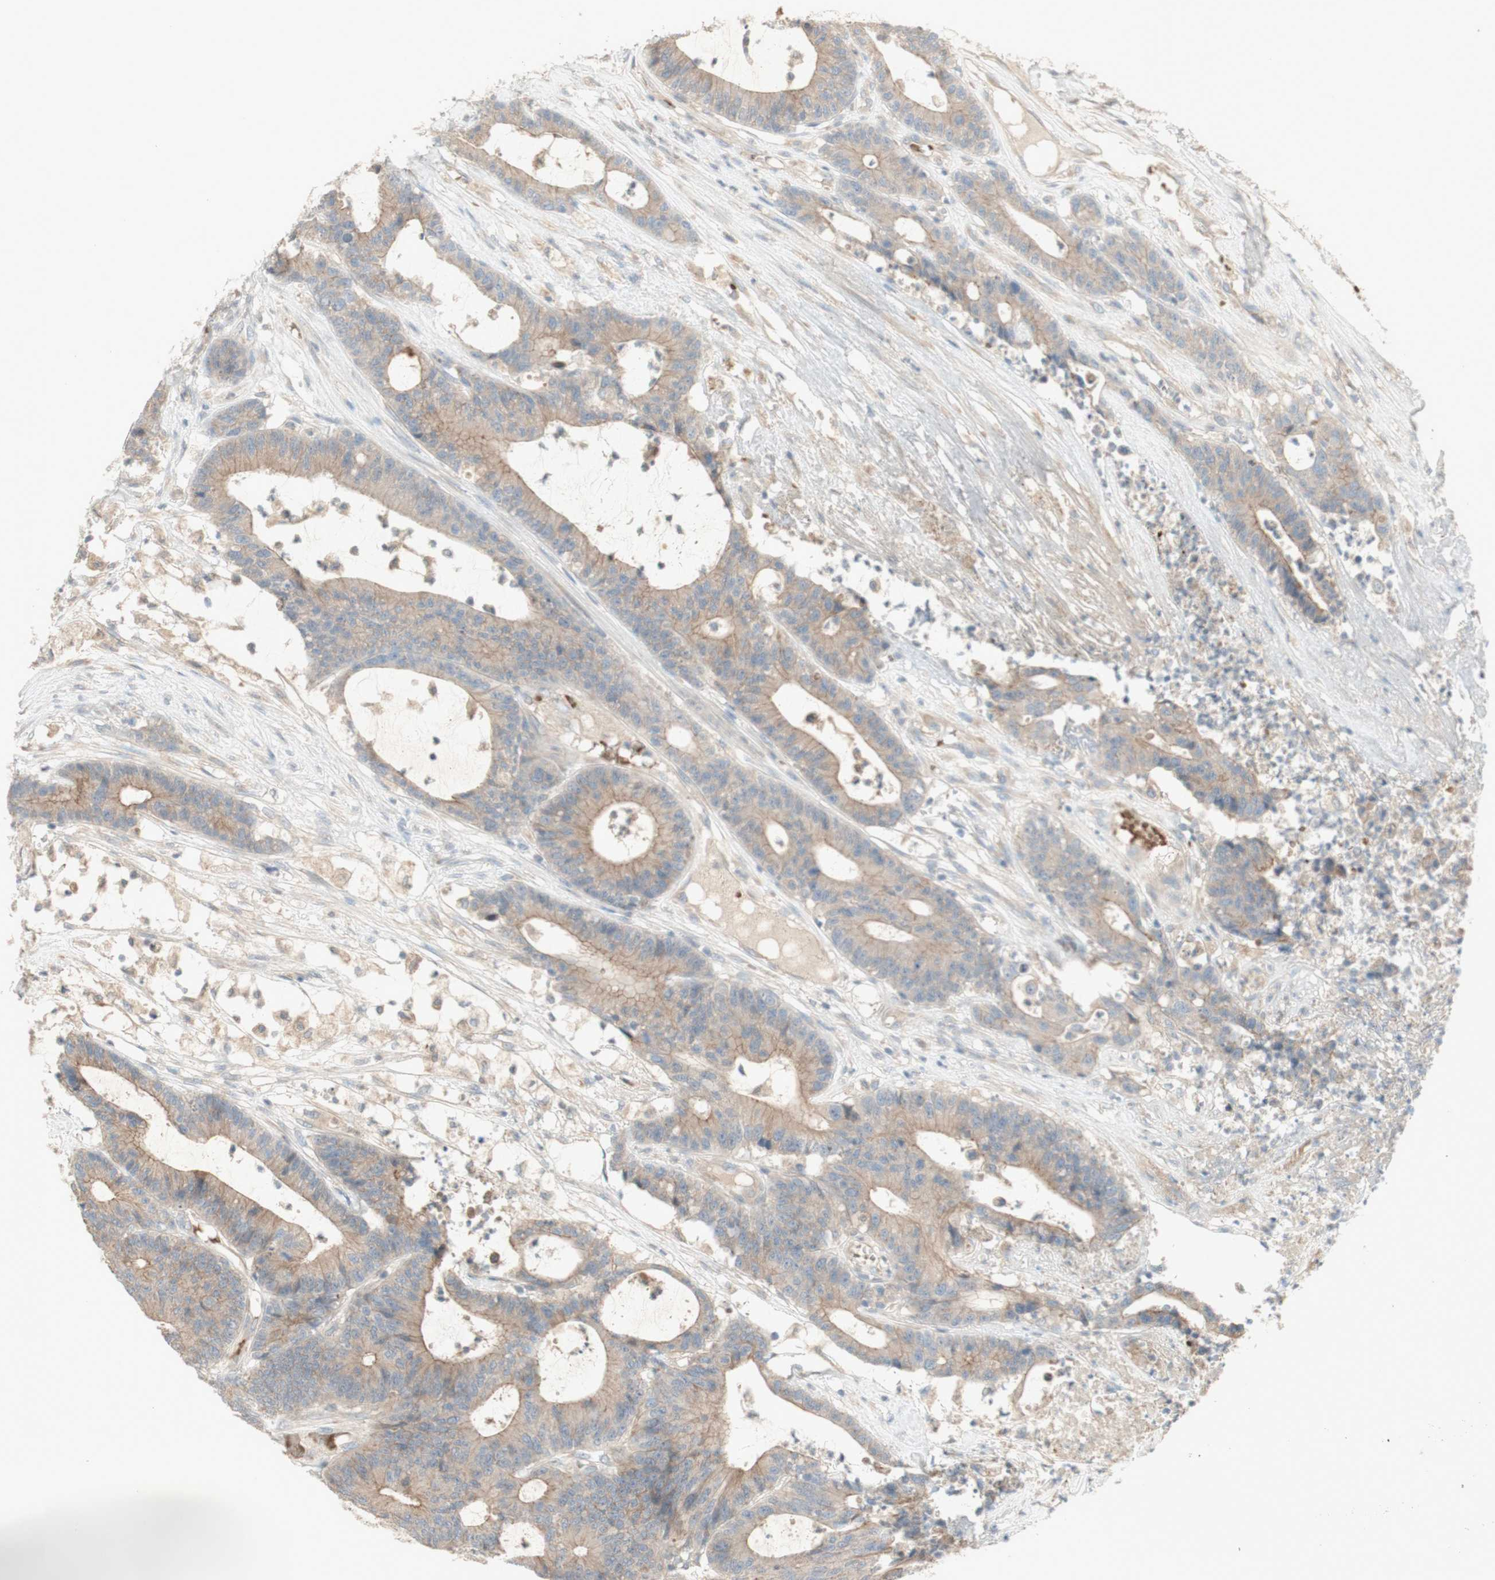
{"staining": {"intensity": "weak", "quantity": ">75%", "location": "cytoplasmic/membranous"}, "tissue": "colorectal cancer", "cell_type": "Tumor cells", "image_type": "cancer", "snomed": [{"axis": "morphology", "description": "Adenocarcinoma, NOS"}, {"axis": "topography", "description": "Colon"}], "caption": "This image exhibits immunohistochemistry staining of human colorectal cancer (adenocarcinoma), with low weak cytoplasmic/membranous expression in about >75% of tumor cells.", "gene": "PTGER4", "patient": {"sex": "female", "age": 84}}